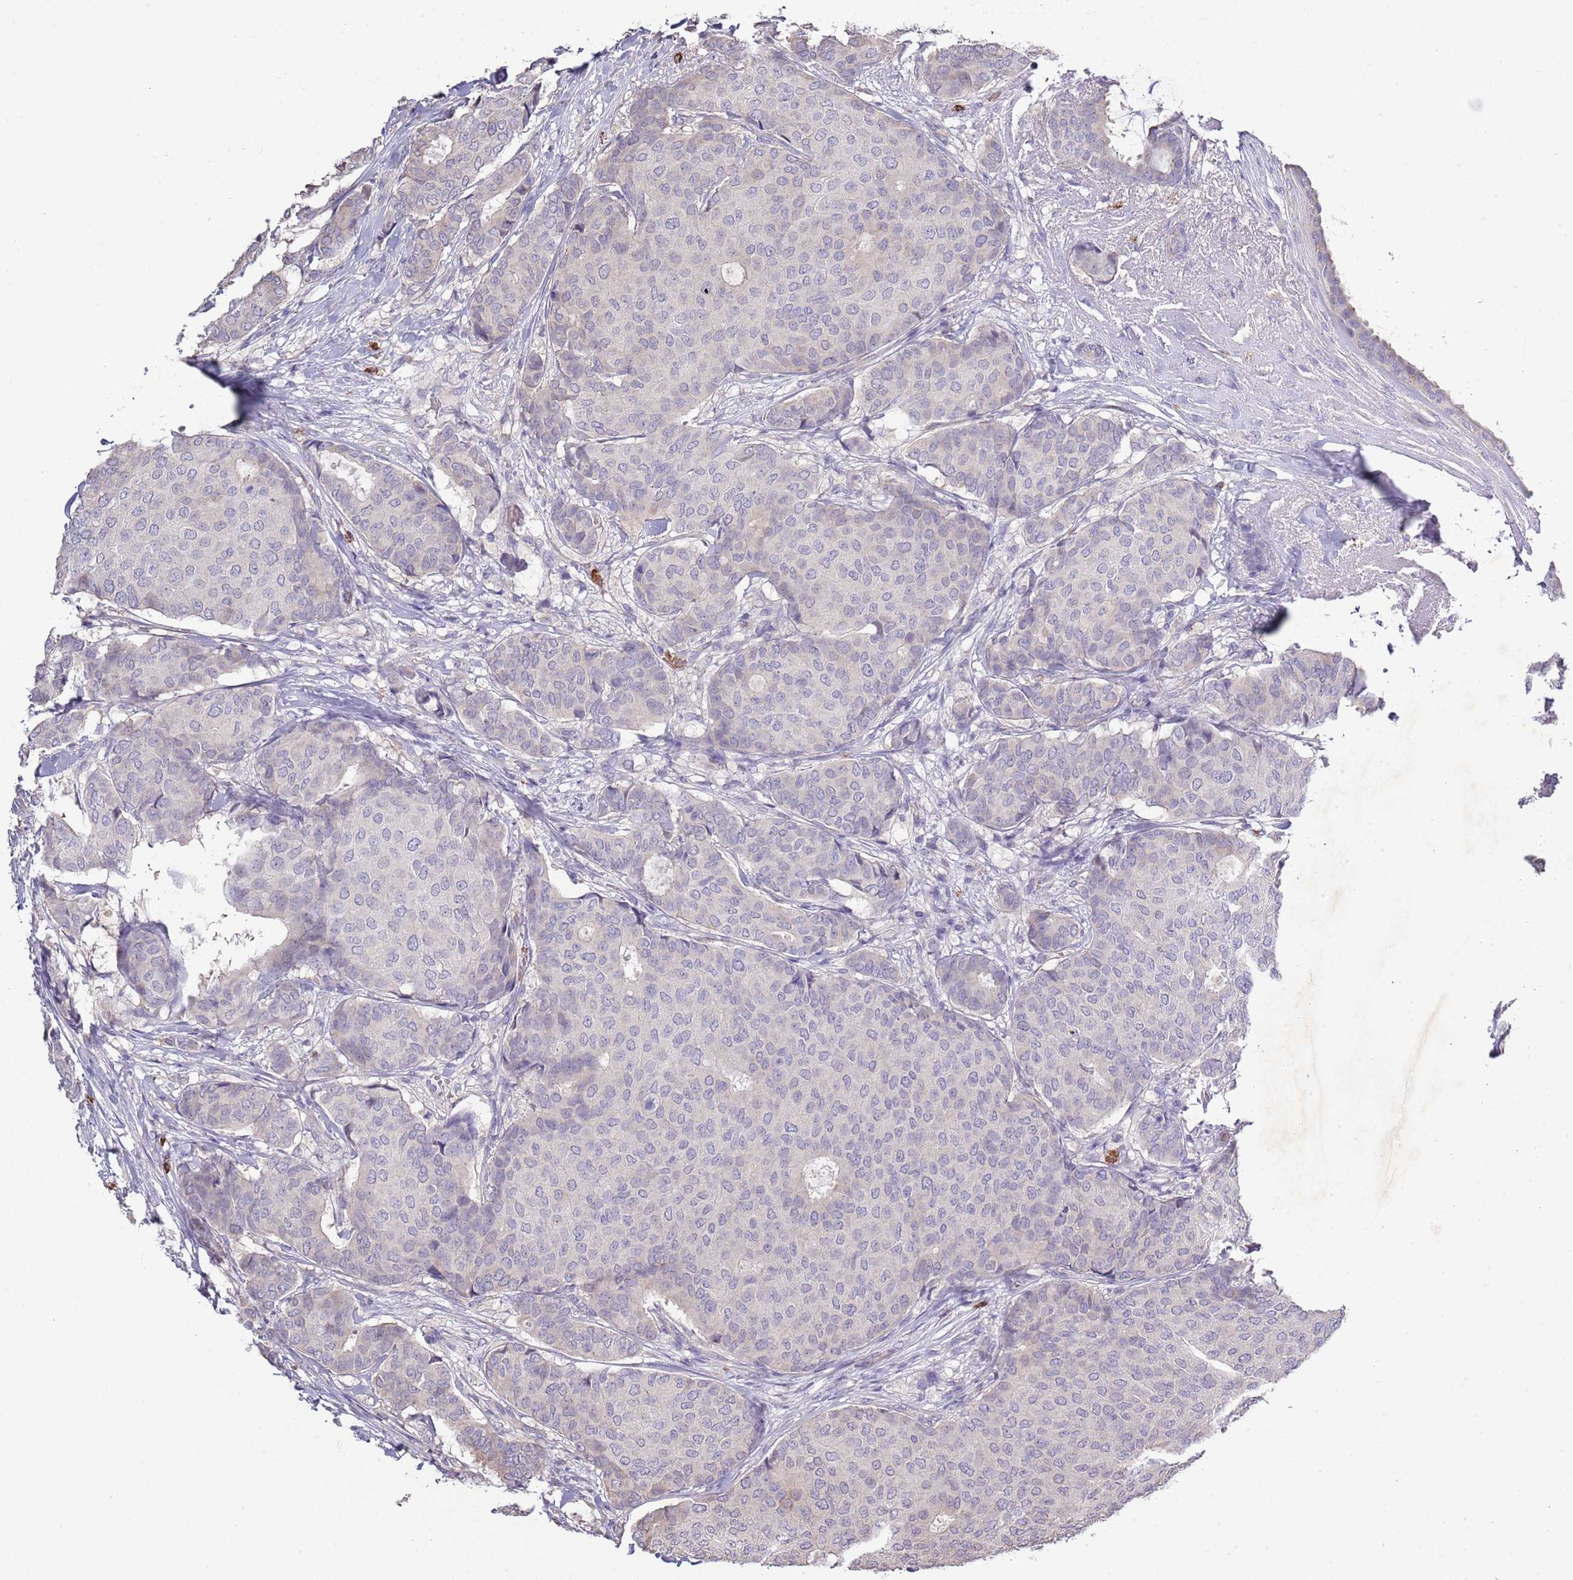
{"staining": {"intensity": "negative", "quantity": "none", "location": "none"}, "tissue": "breast cancer", "cell_type": "Tumor cells", "image_type": "cancer", "snomed": [{"axis": "morphology", "description": "Duct carcinoma"}, {"axis": "topography", "description": "Breast"}], "caption": "A high-resolution image shows immunohistochemistry staining of breast infiltrating ductal carcinoma, which displays no significant expression in tumor cells.", "gene": "P2RY13", "patient": {"sex": "female", "age": 75}}